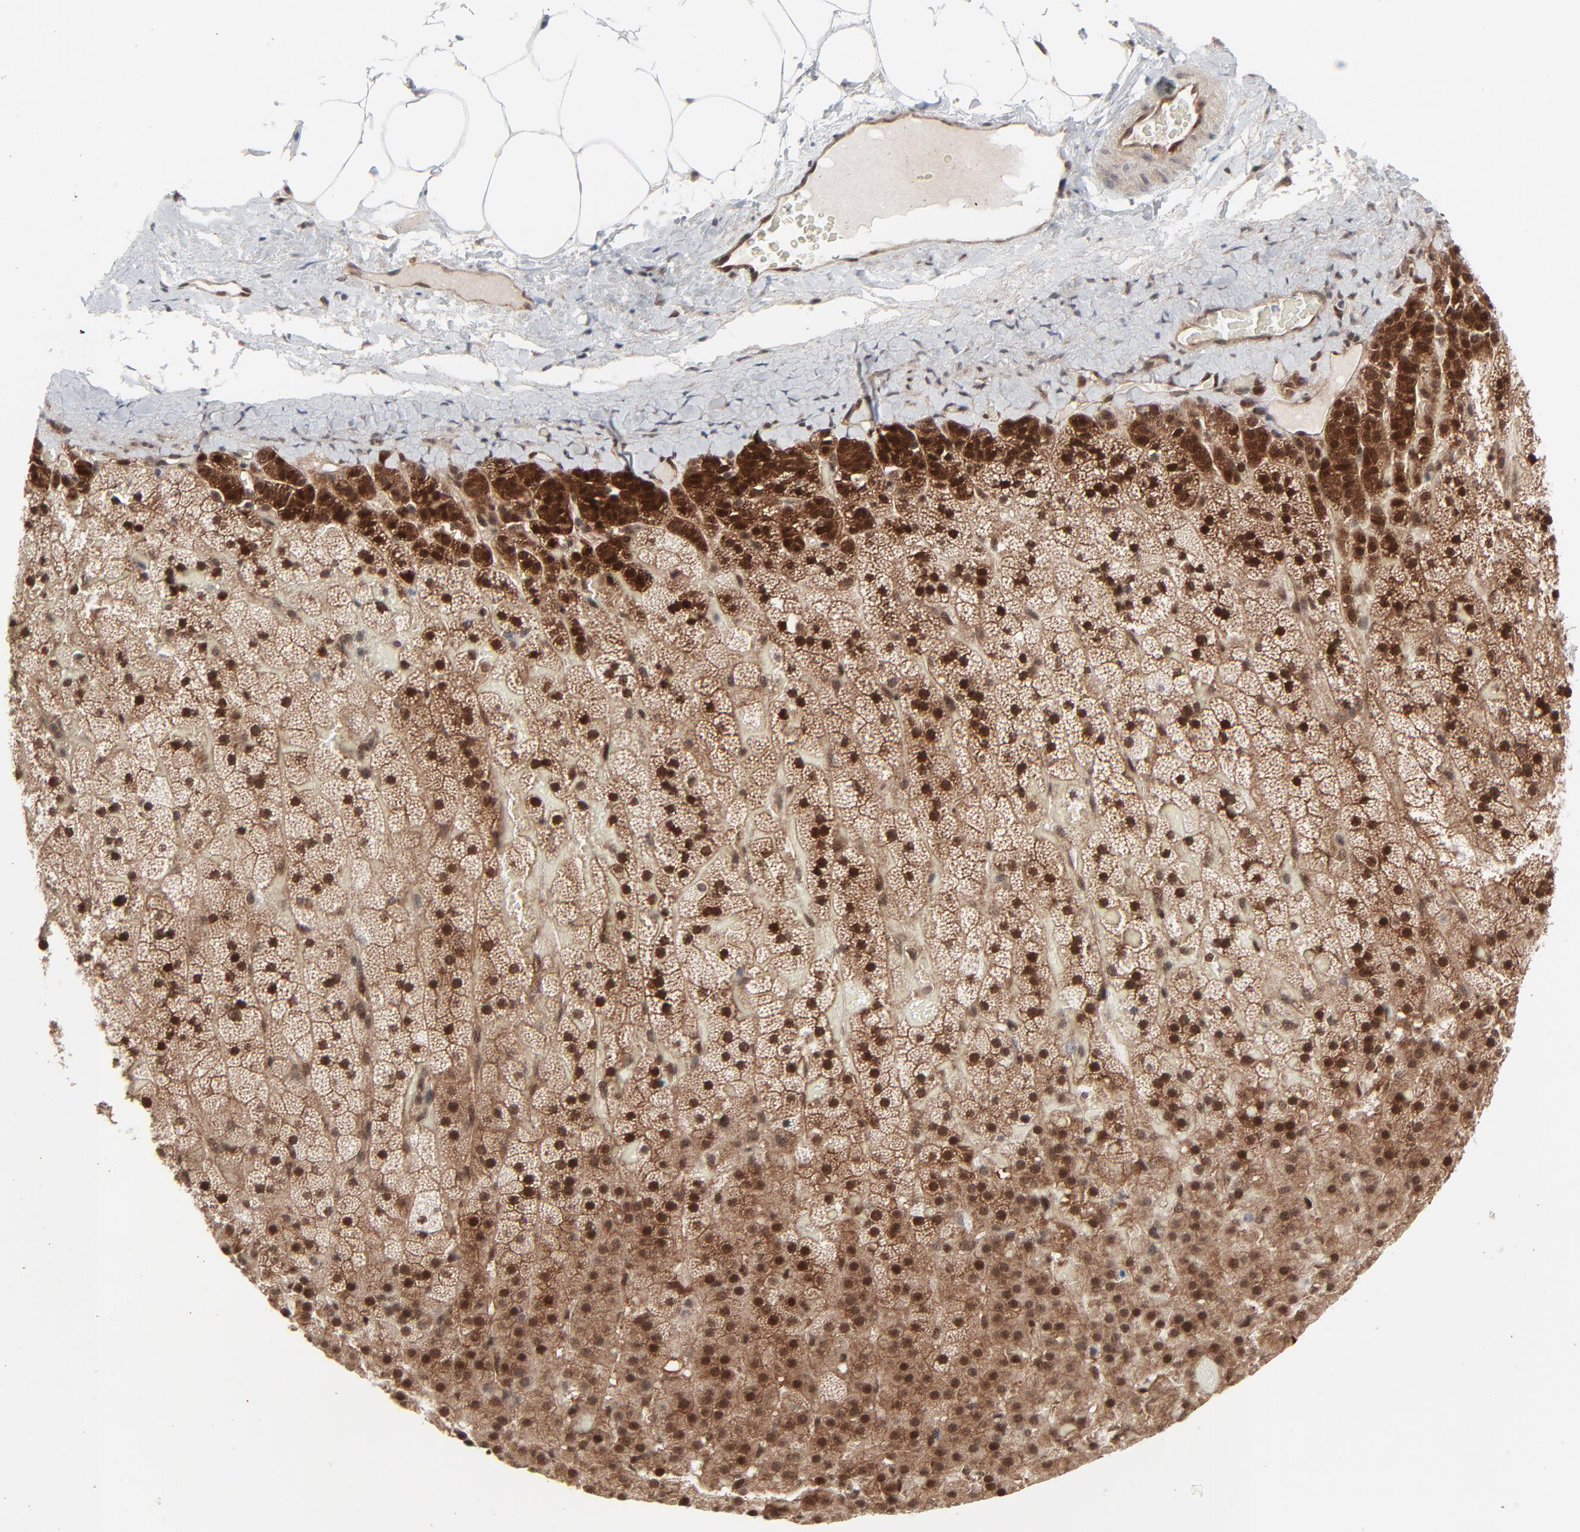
{"staining": {"intensity": "strong", "quantity": ">75%", "location": "cytoplasmic/membranous,nuclear"}, "tissue": "adrenal gland", "cell_type": "Glandular cells", "image_type": "normal", "snomed": [{"axis": "morphology", "description": "Normal tissue, NOS"}, {"axis": "topography", "description": "Adrenal gland"}], "caption": "Glandular cells demonstrate high levels of strong cytoplasmic/membranous,nuclear expression in about >75% of cells in normal adrenal gland.", "gene": "AKT1", "patient": {"sex": "male", "age": 35}}